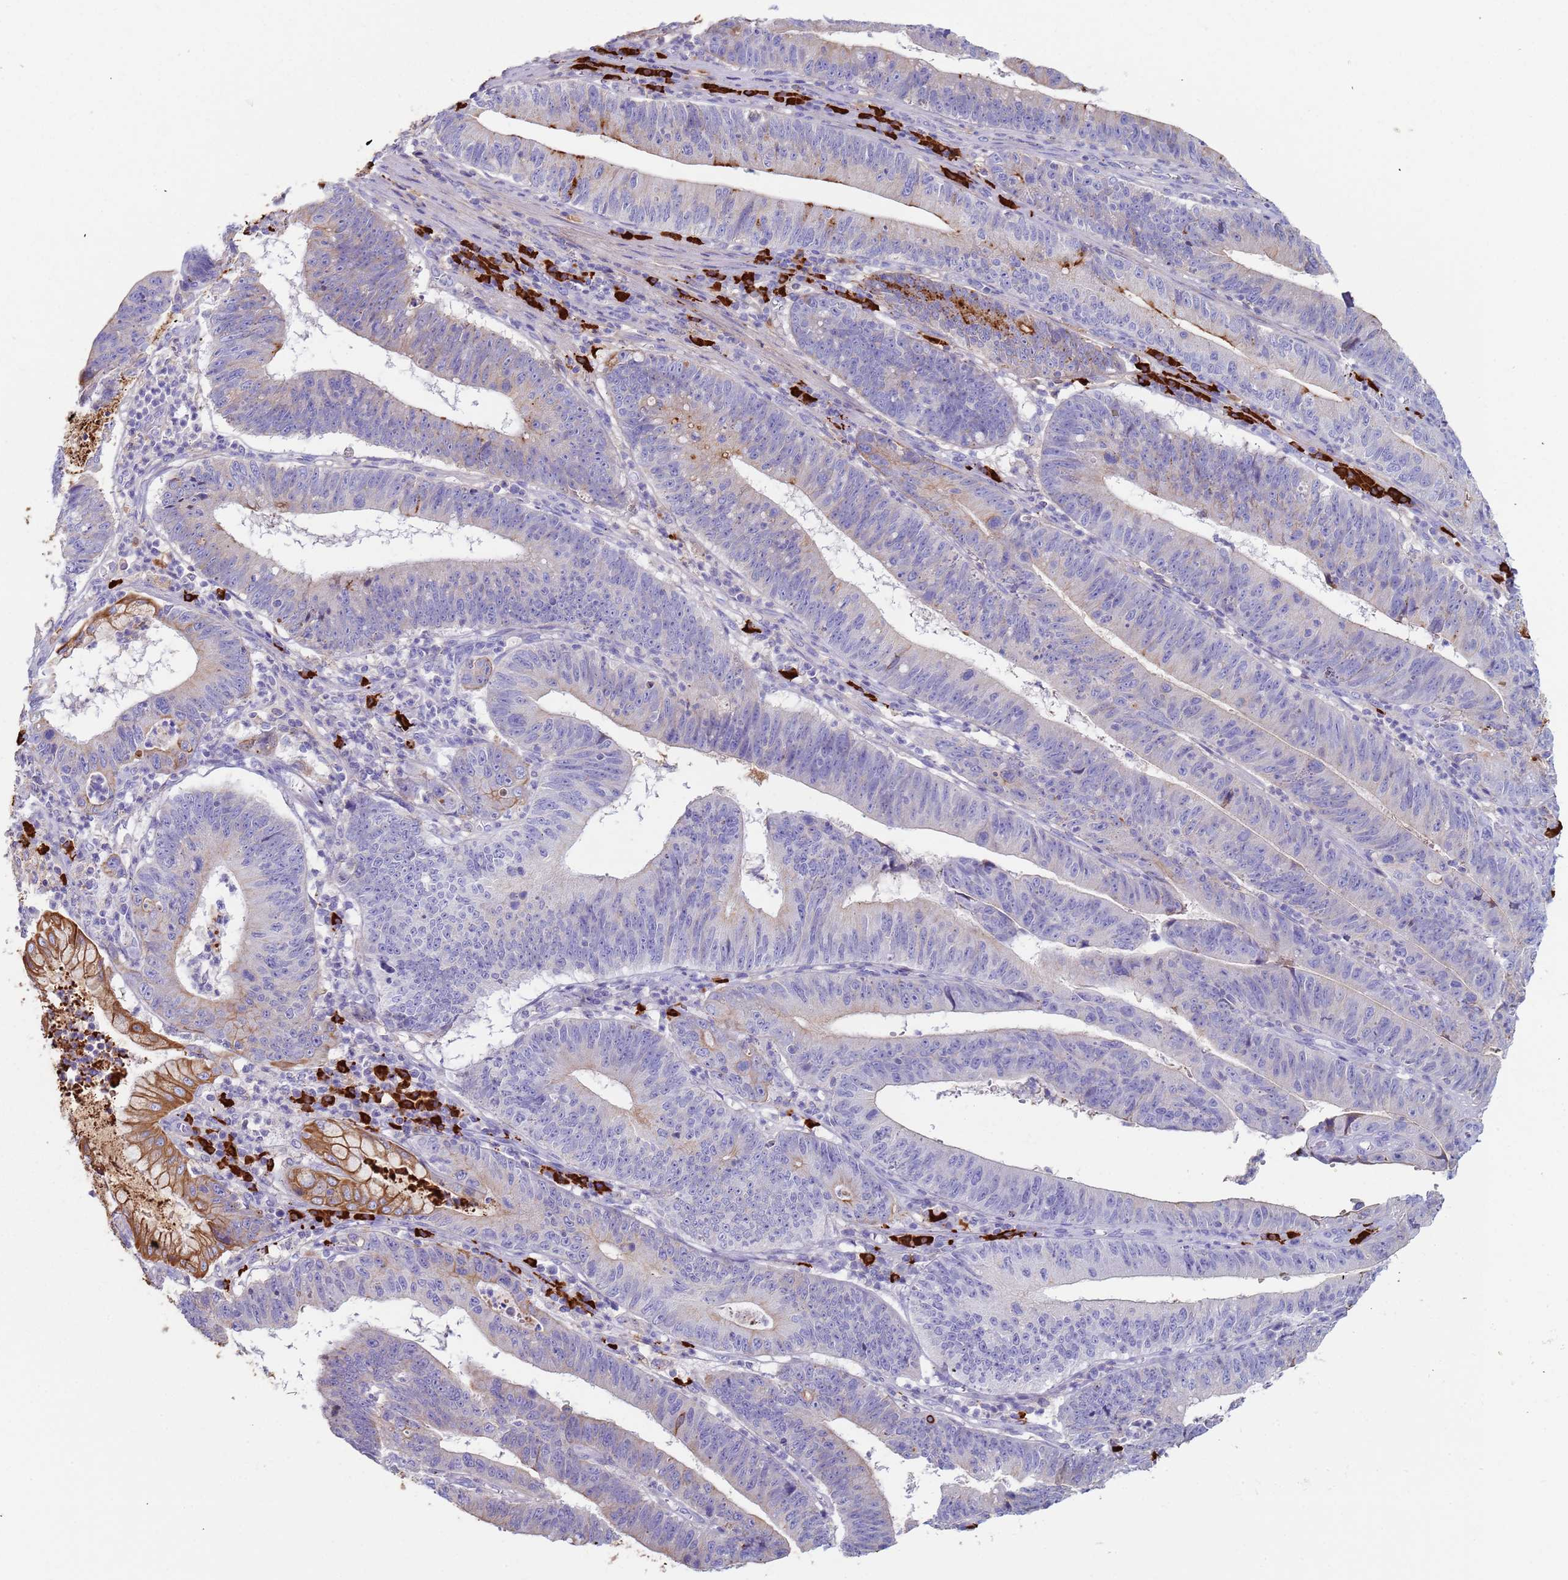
{"staining": {"intensity": "negative", "quantity": "none", "location": "none"}, "tissue": "stomach cancer", "cell_type": "Tumor cells", "image_type": "cancer", "snomed": [{"axis": "morphology", "description": "Adenocarcinoma, NOS"}, {"axis": "topography", "description": "Stomach"}], "caption": "High power microscopy image of an immunohistochemistry photomicrograph of stomach cancer, revealing no significant staining in tumor cells.", "gene": "CYSLTR2", "patient": {"sex": "male", "age": 59}}